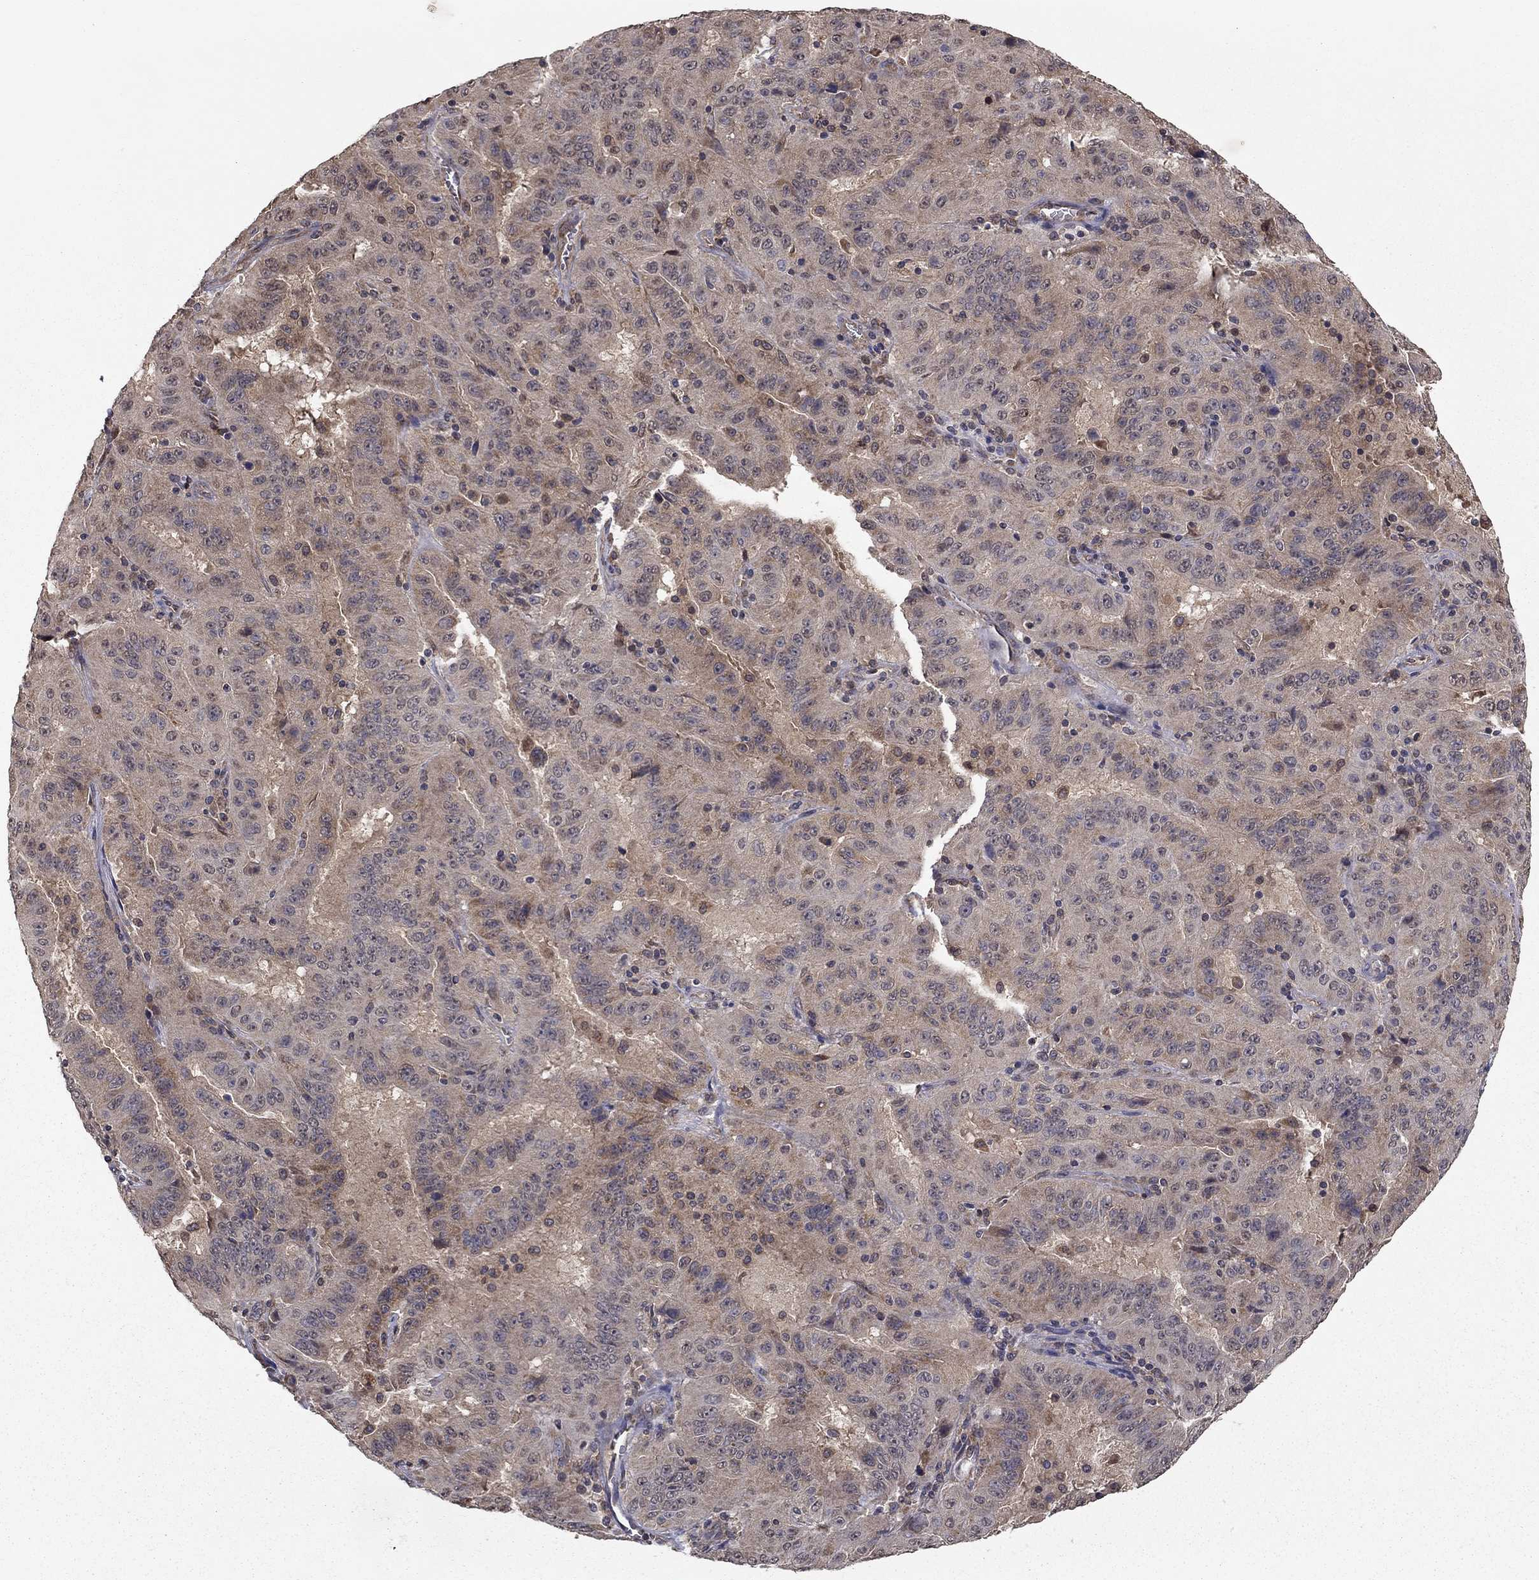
{"staining": {"intensity": "weak", "quantity": "25%-75%", "location": "cytoplasmic/membranous"}, "tissue": "pancreatic cancer", "cell_type": "Tumor cells", "image_type": "cancer", "snomed": [{"axis": "morphology", "description": "Adenocarcinoma, NOS"}, {"axis": "topography", "description": "Pancreas"}], "caption": "DAB immunohistochemical staining of pancreatic cancer (adenocarcinoma) exhibits weak cytoplasmic/membranous protein expression in approximately 25%-75% of tumor cells.", "gene": "SLC2A13", "patient": {"sex": "male", "age": 63}}